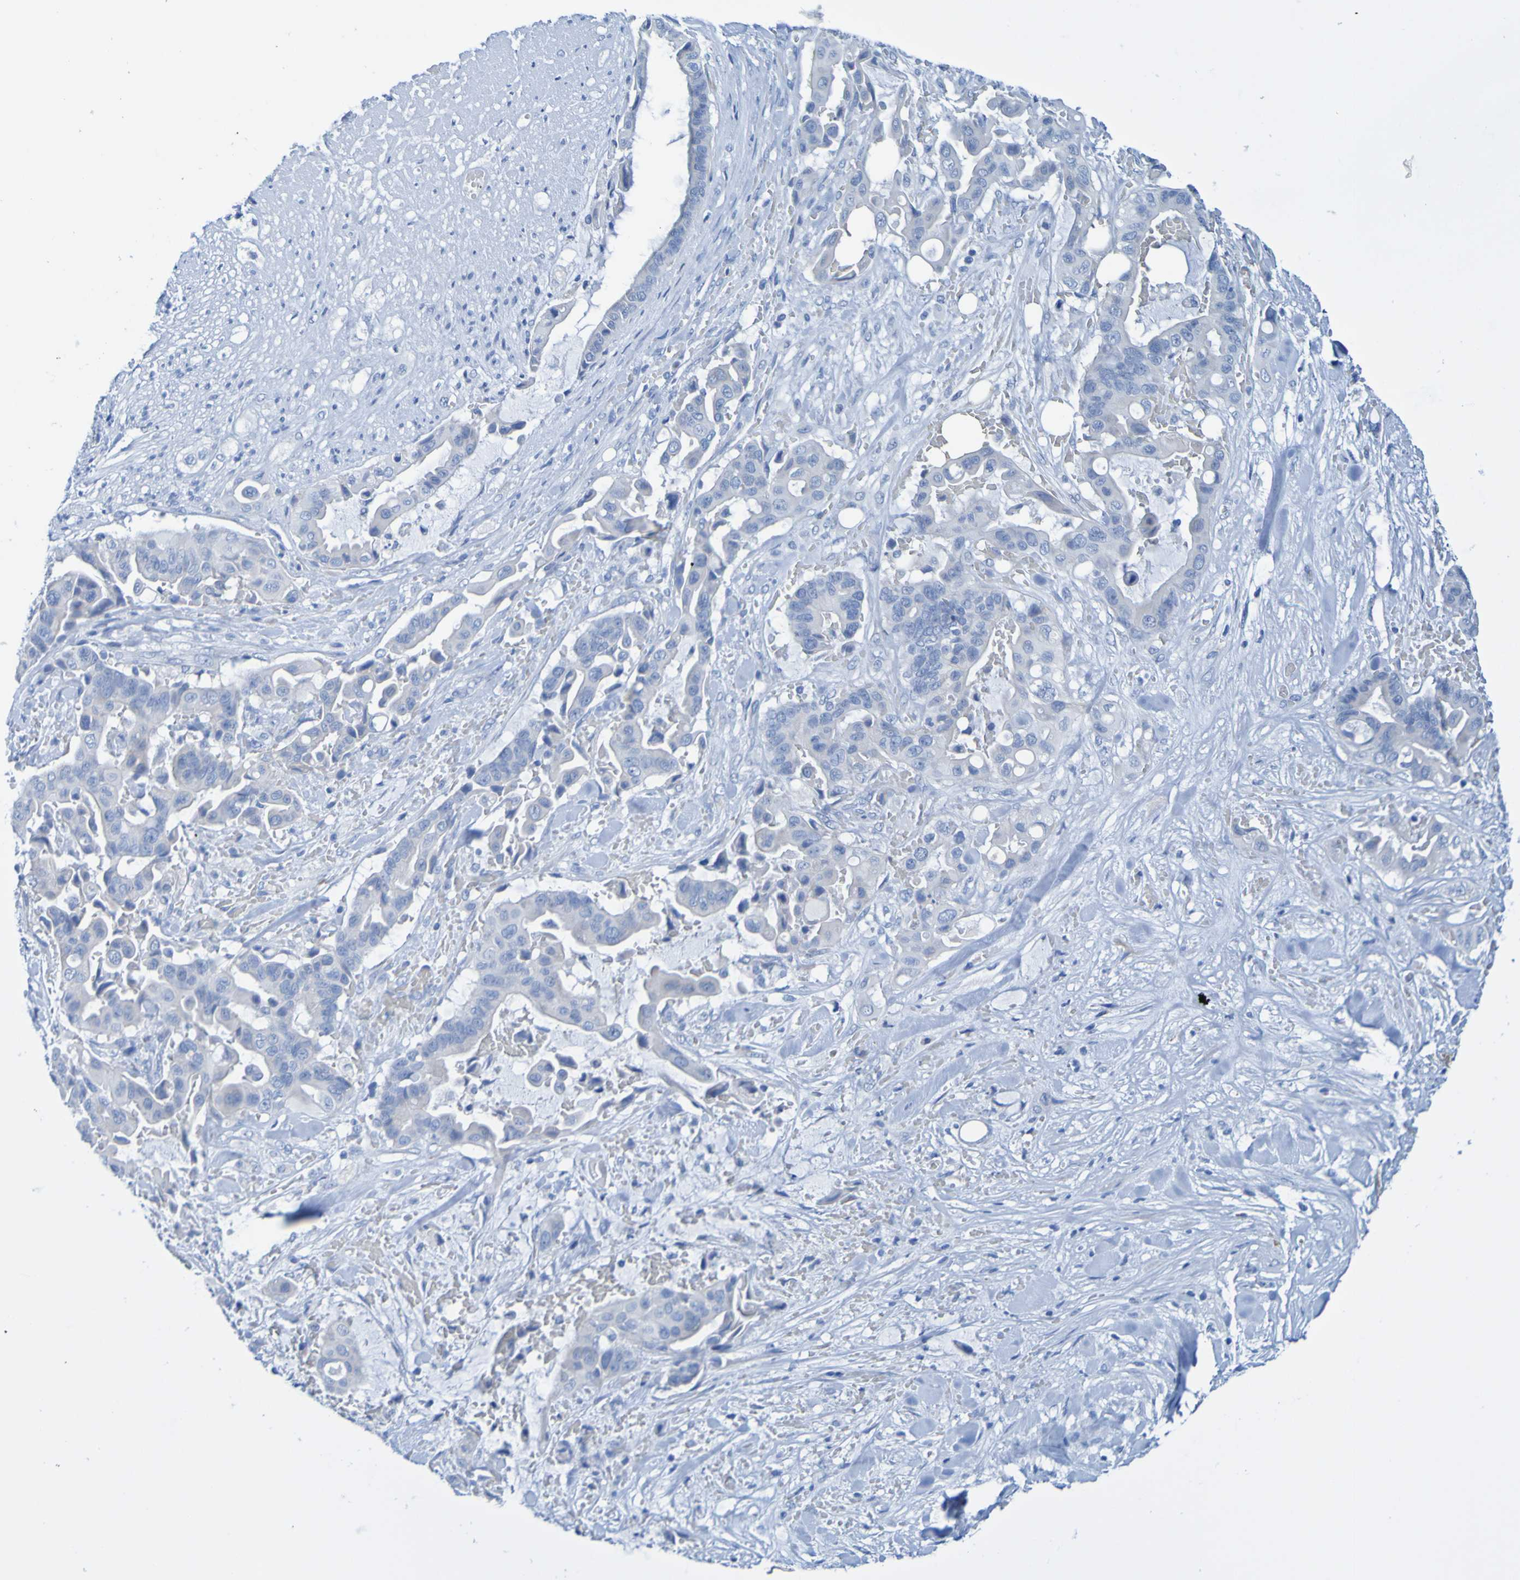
{"staining": {"intensity": "negative", "quantity": "none", "location": "none"}, "tissue": "liver cancer", "cell_type": "Tumor cells", "image_type": "cancer", "snomed": [{"axis": "morphology", "description": "Cholangiocarcinoma"}, {"axis": "topography", "description": "Liver"}], "caption": "High magnification brightfield microscopy of liver cancer (cholangiocarcinoma) stained with DAB (3,3'-diaminobenzidine) (brown) and counterstained with hematoxylin (blue): tumor cells show no significant positivity.", "gene": "ACMSD", "patient": {"sex": "female", "age": 61}}